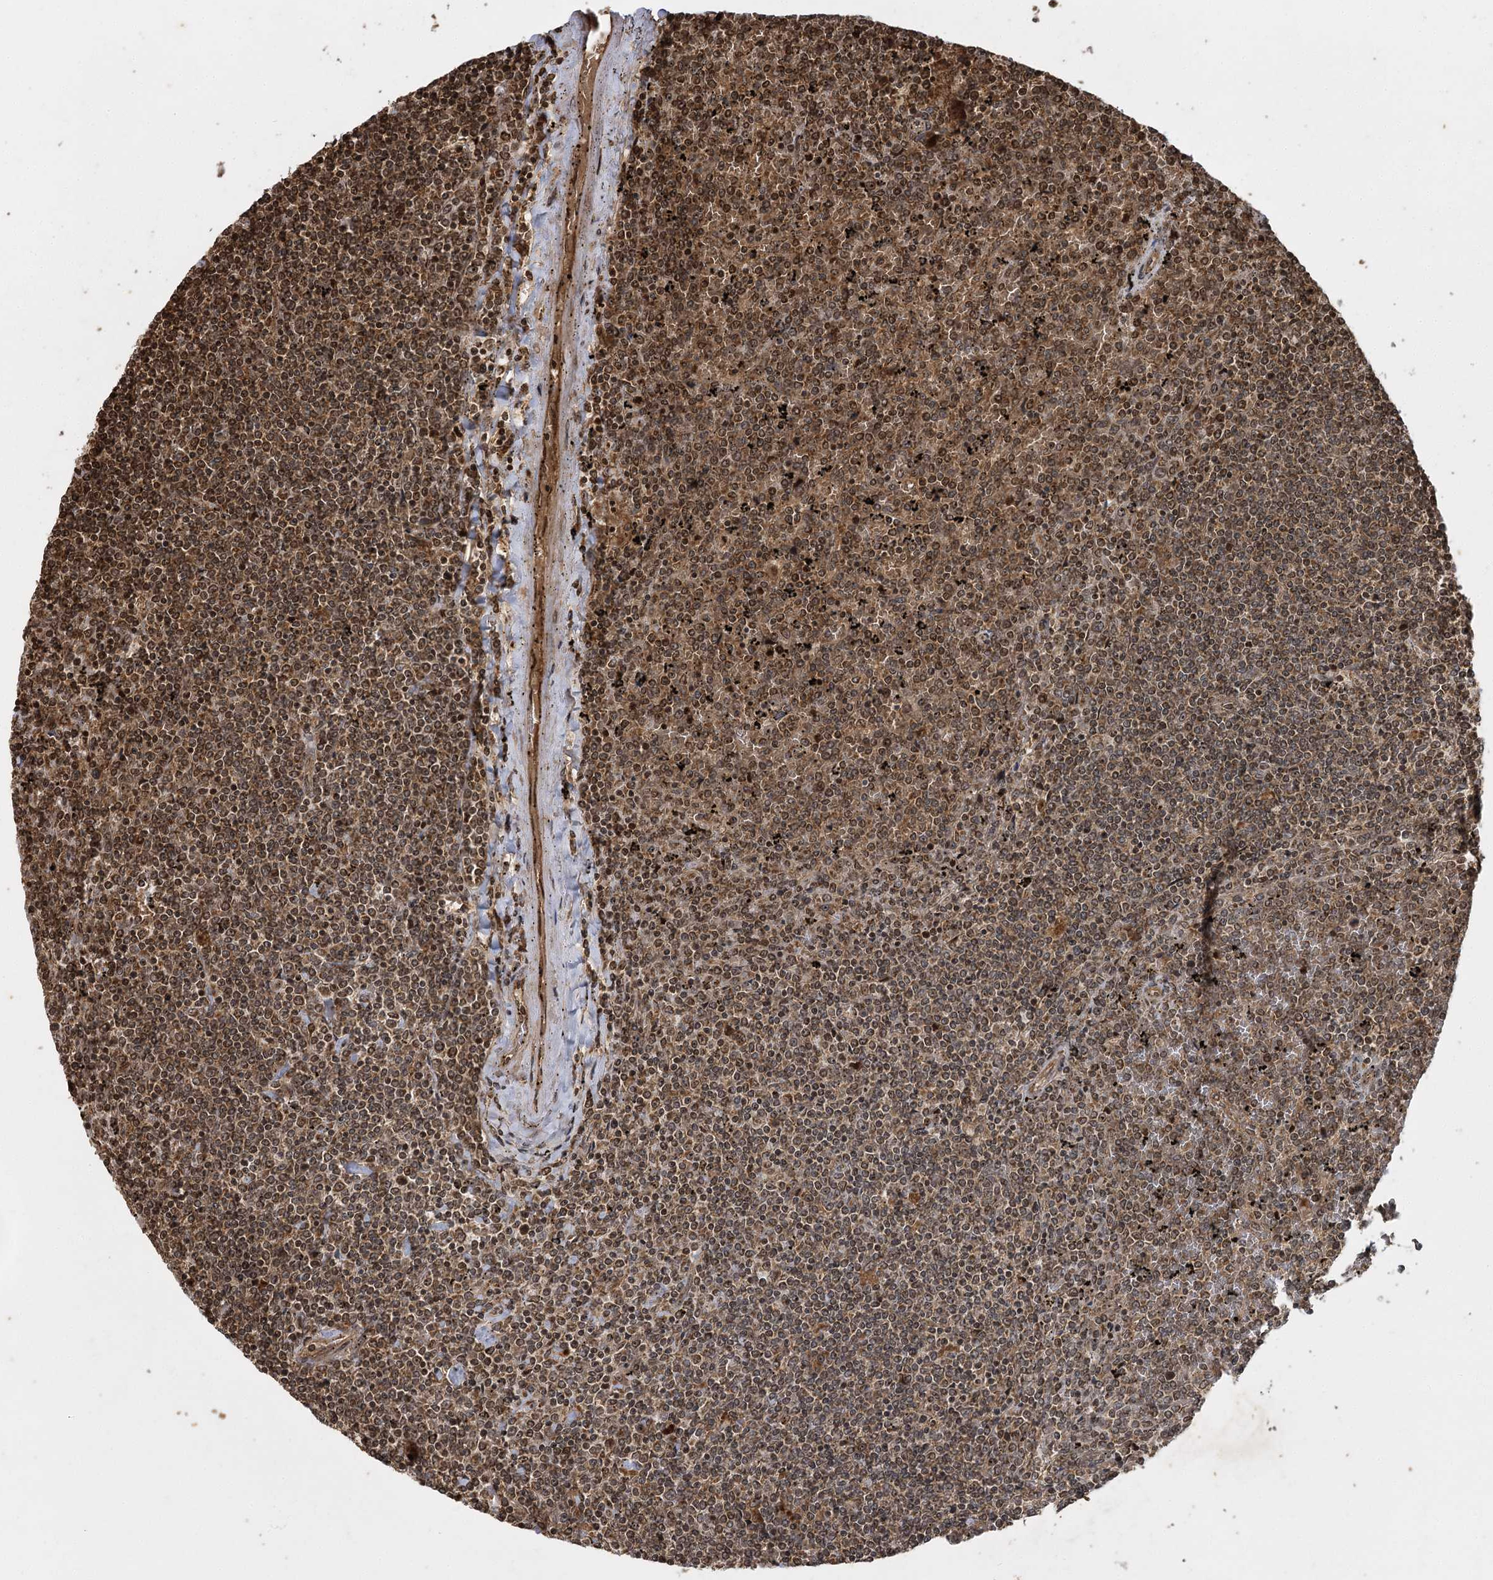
{"staining": {"intensity": "moderate", "quantity": ">75%", "location": "cytoplasmic/membranous,nuclear"}, "tissue": "lymphoma", "cell_type": "Tumor cells", "image_type": "cancer", "snomed": [{"axis": "morphology", "description": "Malignant lymphoma, non-Hodgkin's type, Low grade"}, {"axis": "topography", "description": "Spleen"}], "caption": "Immunohistochemical staining of human malignant lymphoma, non-Hodgkin's type (low-grade) shows medium levels of moderate cytoplasmic/membranous and nuclear staining in approximately >75% of tumor cells.", "gene": "IL11RA", "patient": {"sex": "female", "age": 19}}